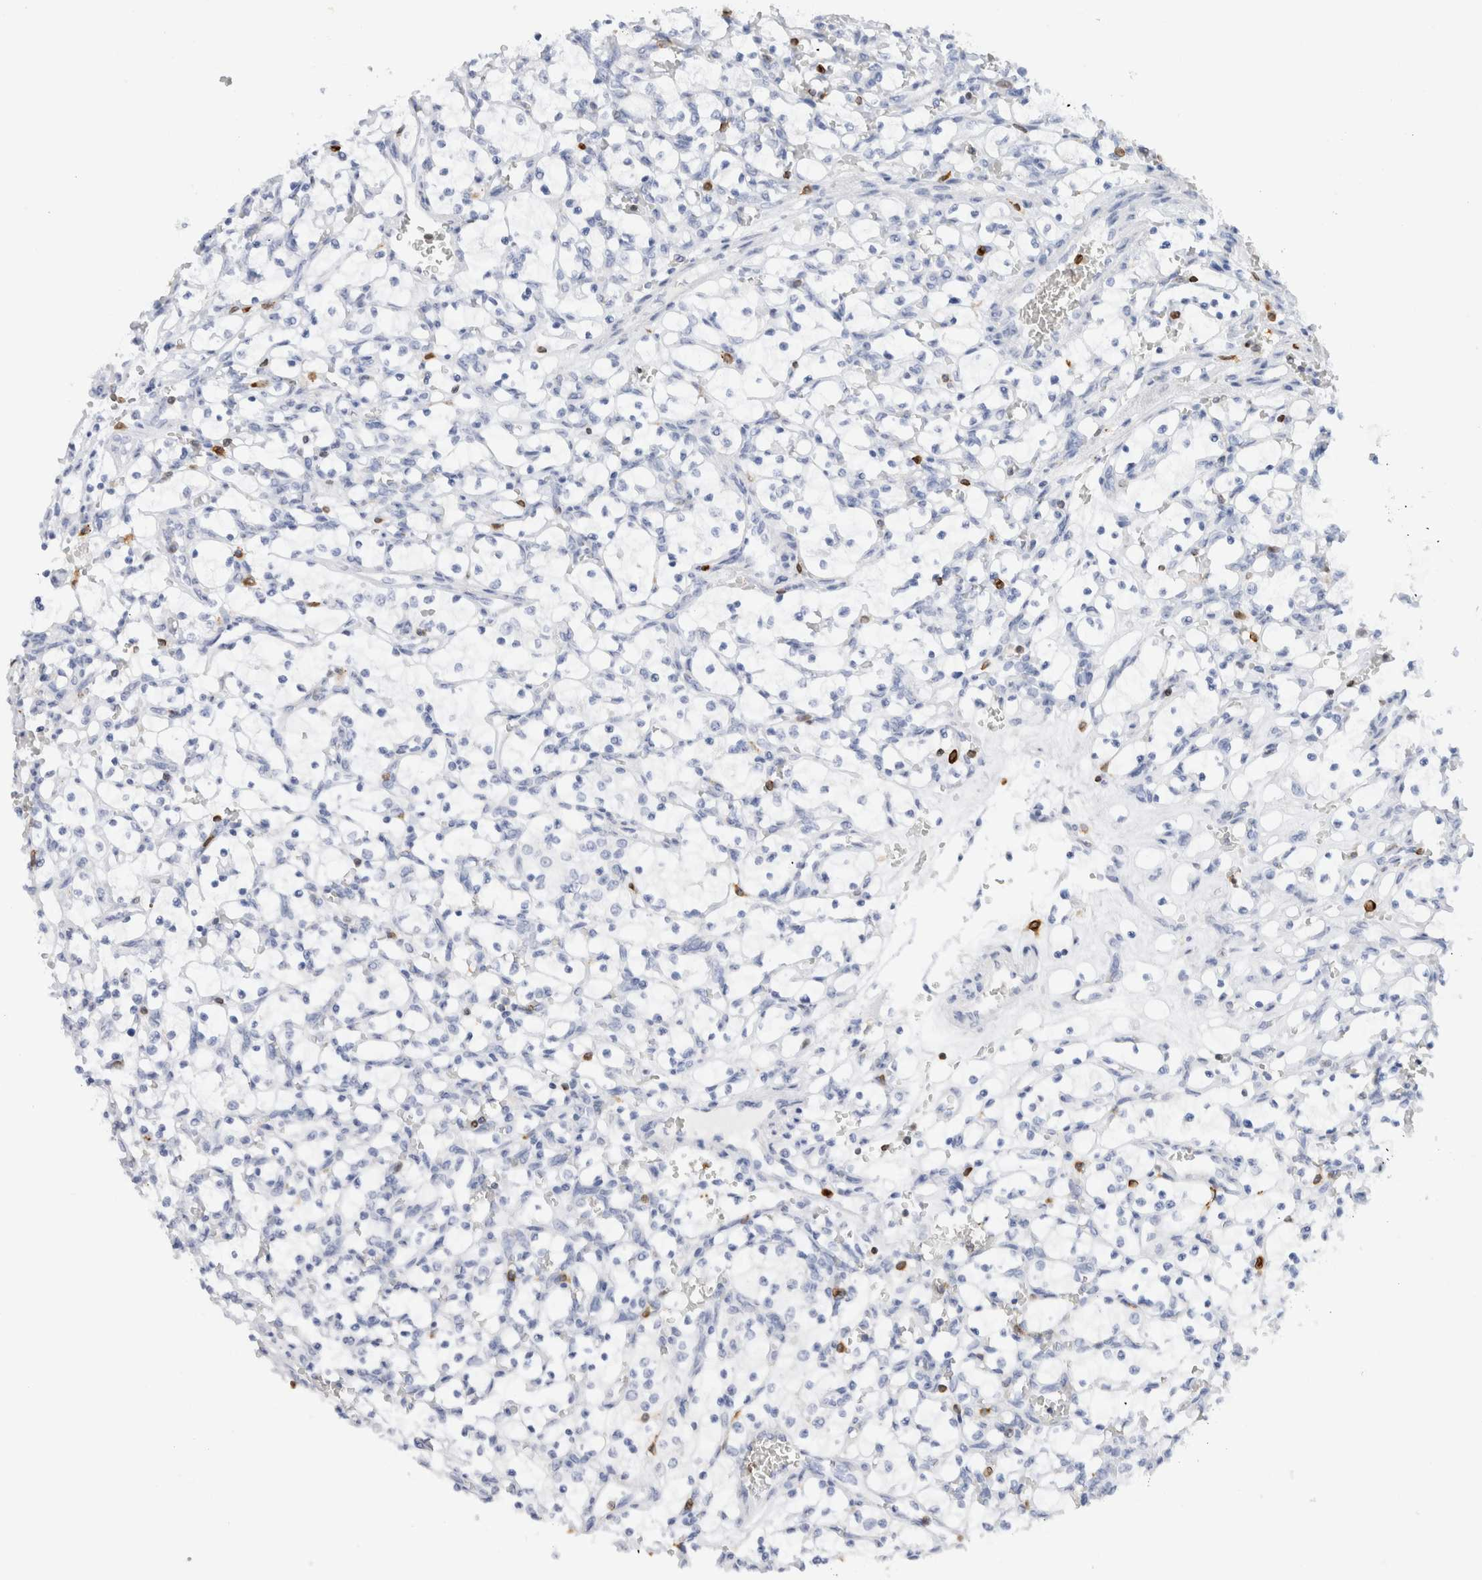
{"staining": {"intensity": "negative", "quantity": "none", "location": "none"}, "tissue": "renal cancer", "cell_type": "Tumor cells", "image_type": "cancer", "snomed": [{"axis": "morphology", "description": "Adenocarcinoma, NOS"}, {"axis": "topography", "description": "Kidney"}], "caption": "Immunohistochemical staining of human renal cancer (adenocarcinoma) demonstrates no significant staining in tumor cells.", "gene": "ALOX5AP", "patient": {"sex": "female", "age": 69}}